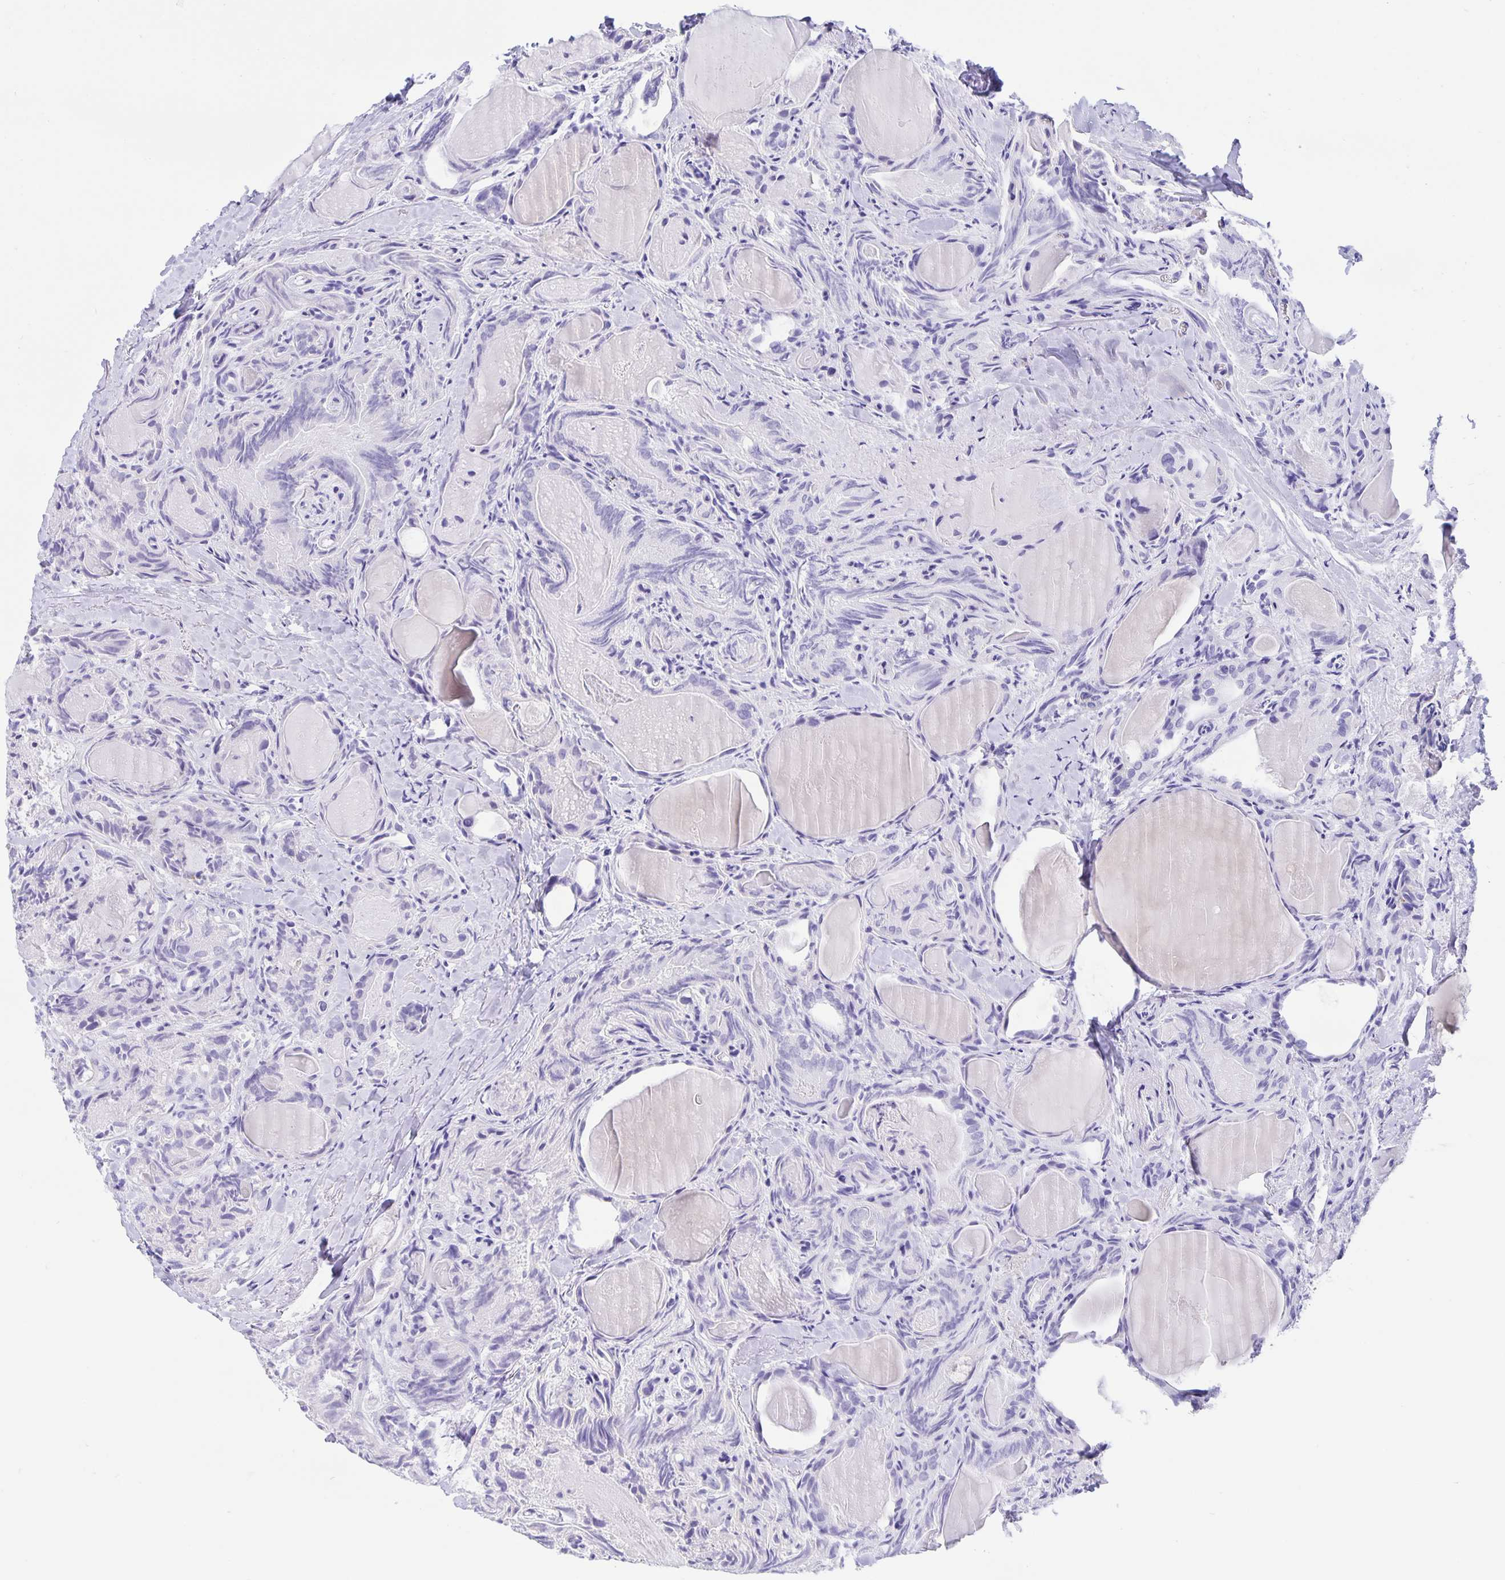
{"staining": {"intensity": "negative", "quantity": "none", "location": "none"}, "tissue": "thyroid cancer", "cell_type": "Tumor cells", "image_type": "cancer", "snomed": [{"axis": "morphology", "description": "Papillary adenocarcinoma, NOS"}, {"axis": "topography", "description": "Thyroid gland"}], "caption": "Immunohistochemistry (IHC) of human papillary adenocarcinoma (thyroid) shows no staining in tumor cells. Nuclei are stained in blue.", "gene": "ERMN", "patient": {"sex": "female", "age": 75}}